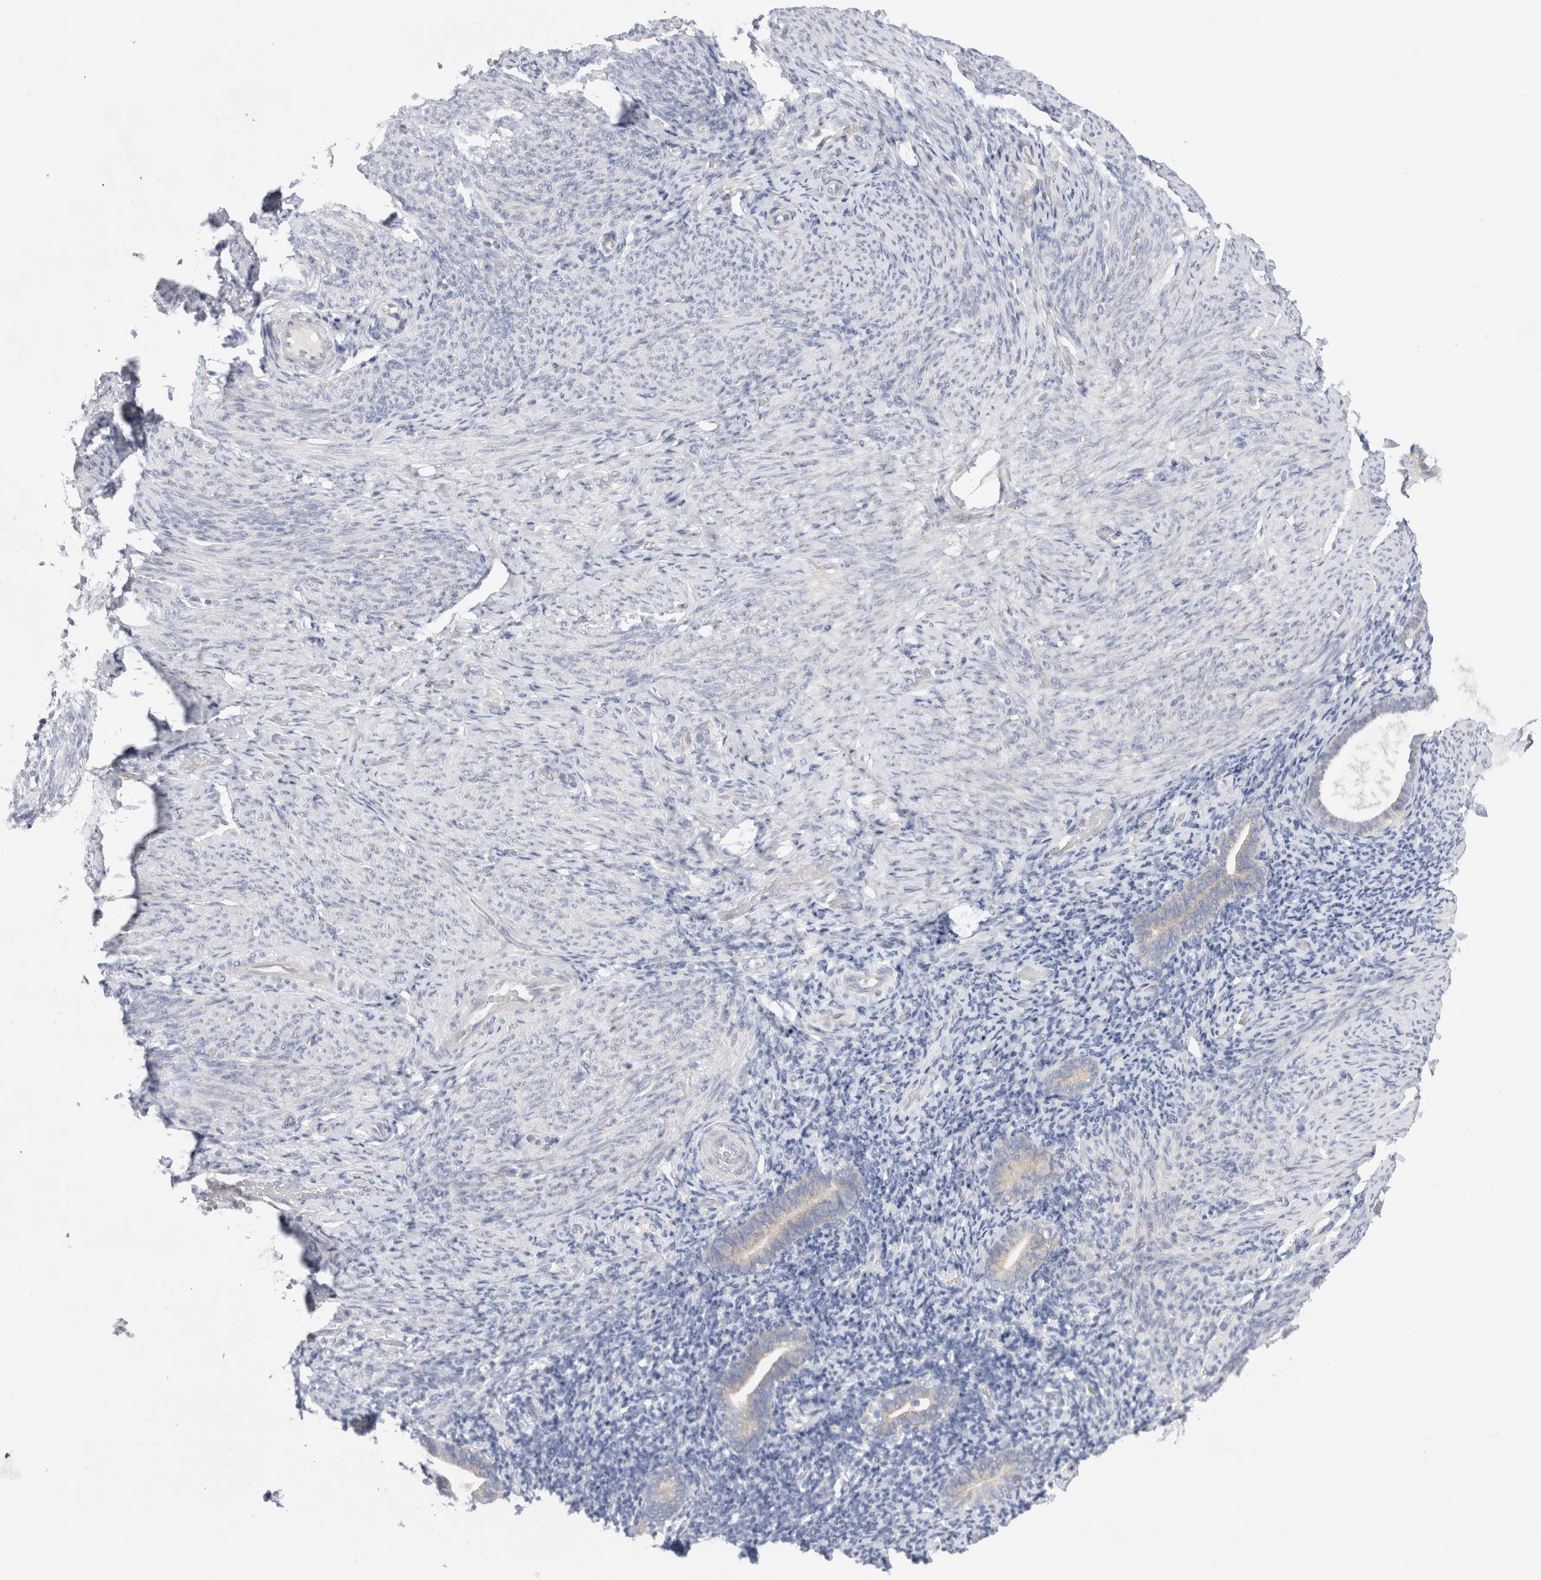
{"staining": {"intensity": "negative", "quantity": "none", "location": "none"}, "tissue": "endometrium", "cell_type": "Cells in endometrial stroma", "image_type": "normal", "snomed": [{"axis": "morphology", "description": "Normal tissue, NOS"}, {"axis": "topography", "description": "Endometrium"}], "caption": "This is an immunohistochemistry photomicrograph of unremarkable human endometrium. There is no positivity in cells in endometrial stroma.", "gene": "WIPF2", "patient": {"sex": "female", "age": 51}}